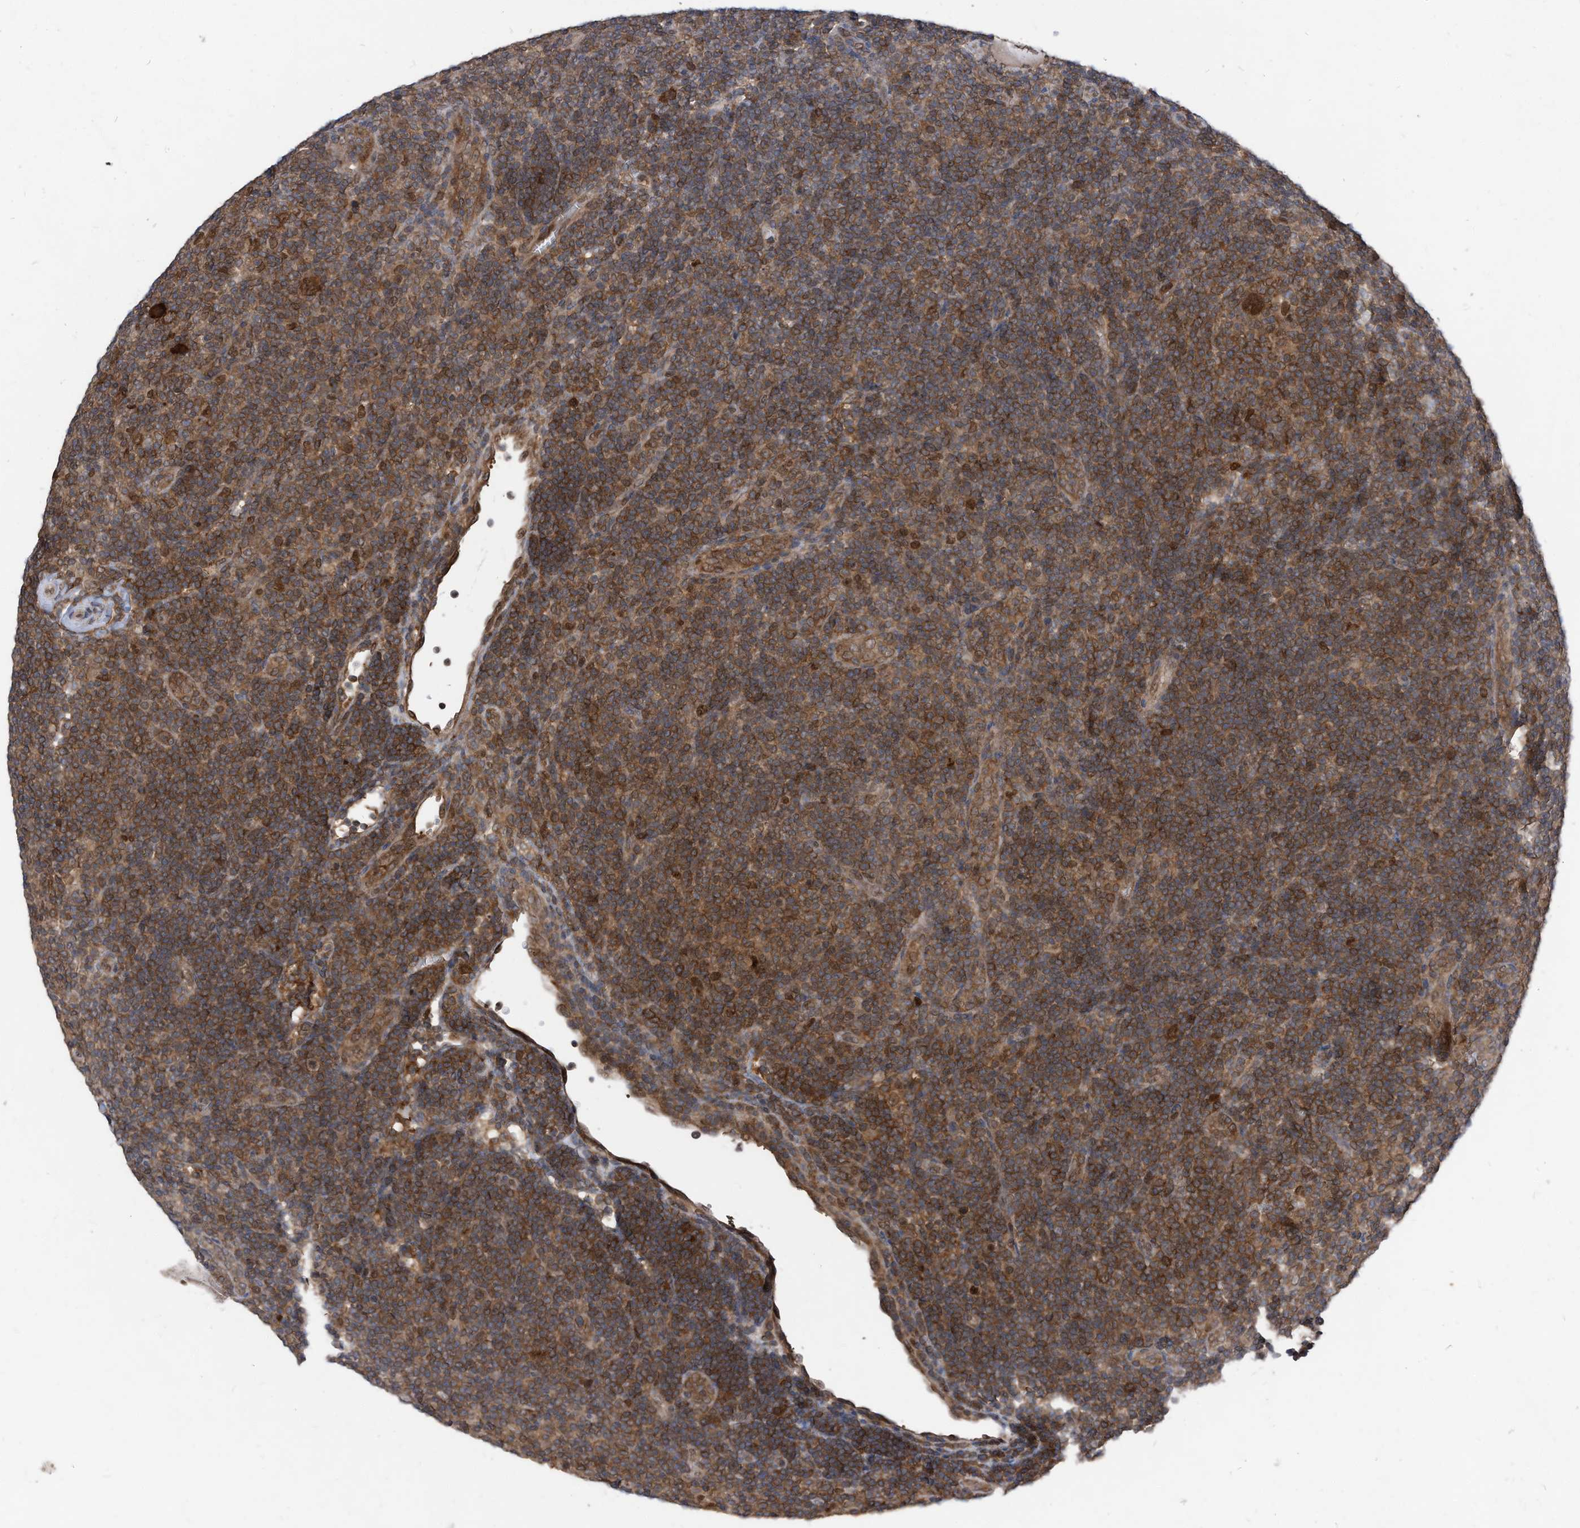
{"staining": {"intensity": "strong", "quantity": ">75%", "location": "cytoplasmic/membranous,nuclear"}, "tissue": "lymphoma", "cell_type": "Tumor cells", "image_type": "cancer", "snomed": [{"axis": "morphology", "description": "Hodgkin's disease, NOS"}, {"axis": "topography", "description": "Lymph node"}], "caption": "DAB (3,3'-diaminobenzidine) immunohistochemical staining of human lymphoma demonstrates strong cytoplasmic/membranous and nuclear protein staining in about >75% of tumor cells.", "gene": "KPNB1", "patient": {"sex": "female", "age": 57}}